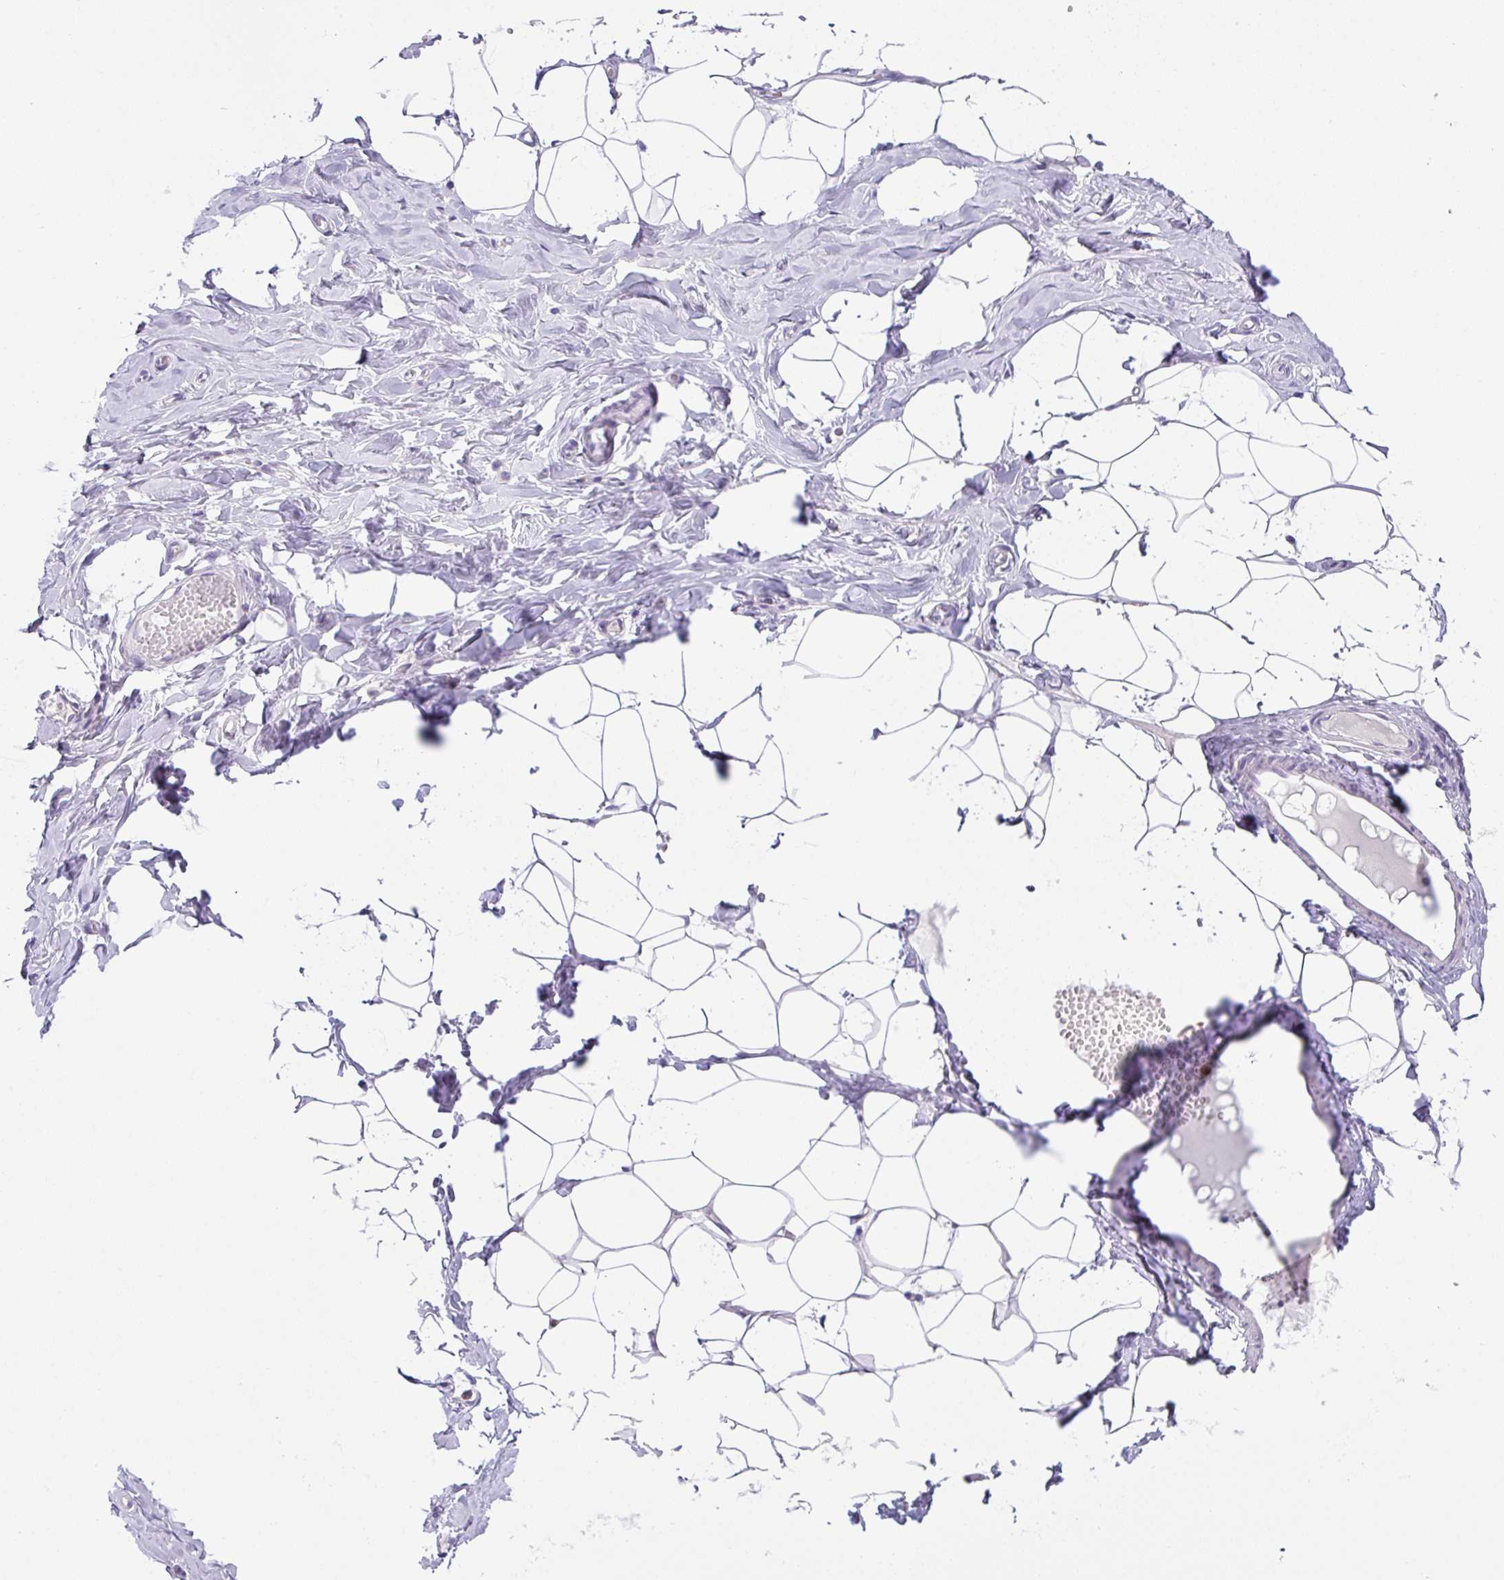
{"staining": {"intensity": "negative", "quantity": "none", "location": "none"}, "tissue": "breast", "cell_type": "Adipocytes", "image_type": "normal", "snomed": [{"axis": "morphology", "description": "Normal tissue, NOS"}, {"axis": "topography", "description": "Breast"}], "caption": "Adipocytes are negative for protein expression in benign human breast. The staining is performed using DAB brown chromogen with nuclei counter-stained in using hematoxylin.", "gene": "SH2D3C", "patient": {"sex": "female", "age": 27}}